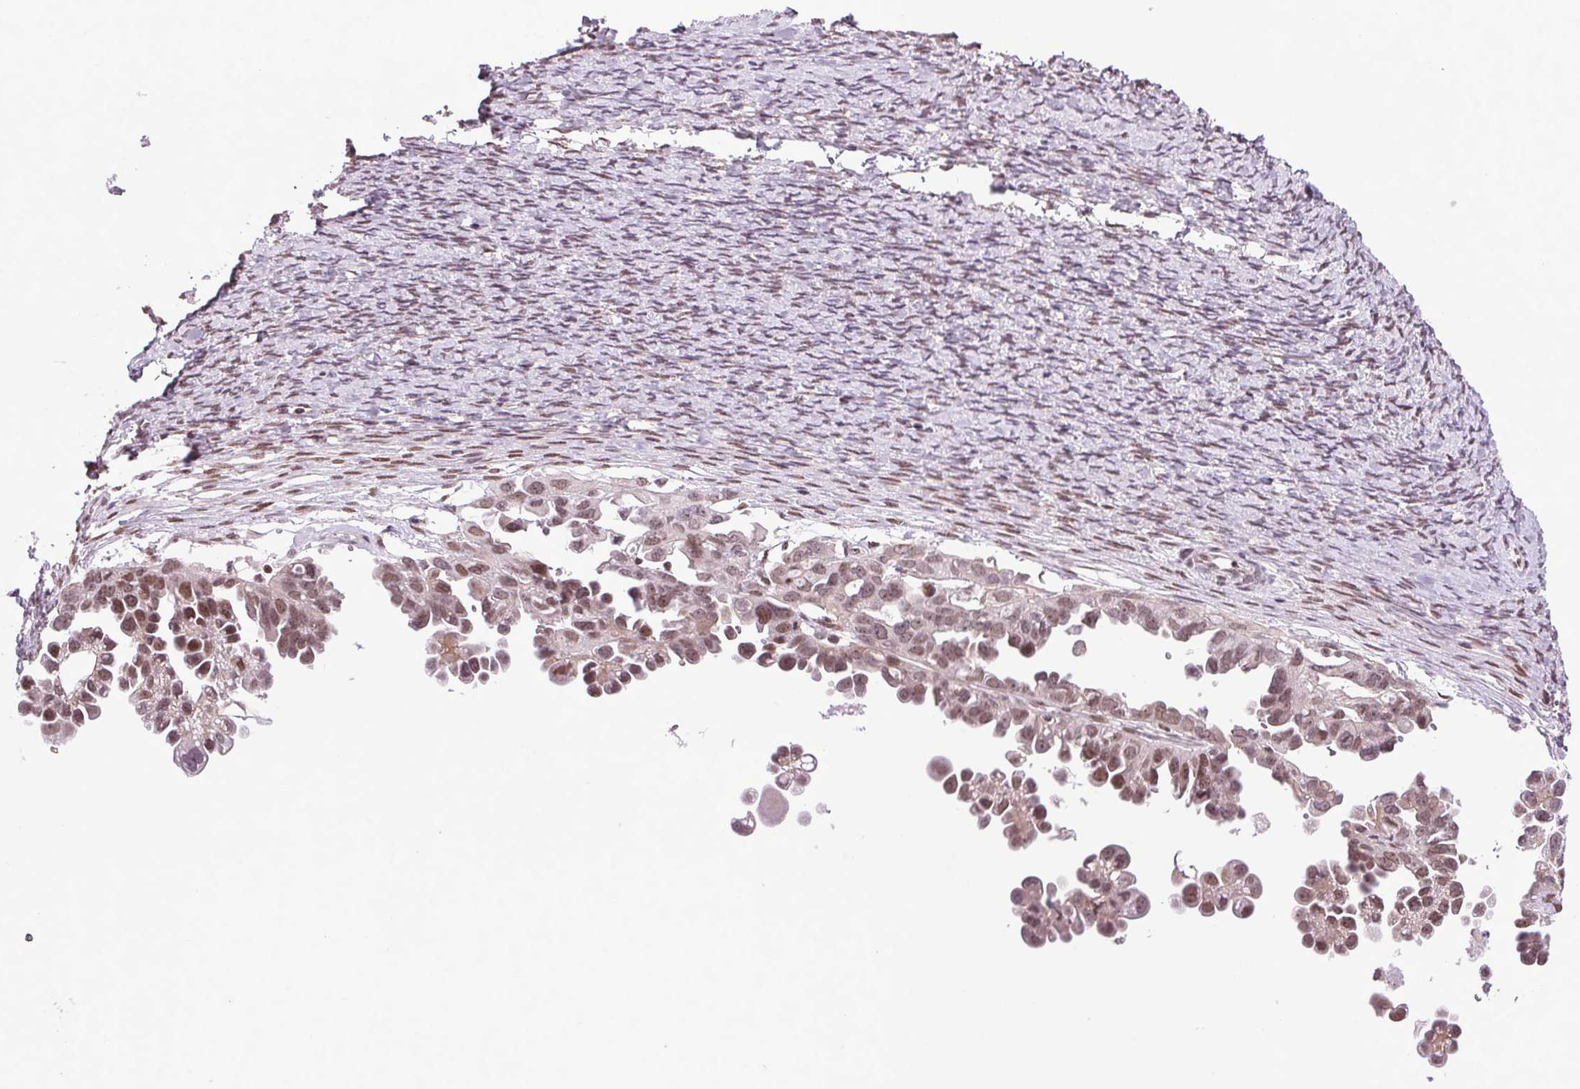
{"staining": {"intensity": "moderate", "quantity": "25%-75%", "location": "nuclear"}, "tissue": "endometrial cancer", "cell_type": "Tumor cells", "image_type": "cancer", "snomed": [{"axis": "morphology", "description": "Adenocarcinoma, NOS"}, {"axis": "topography", "description": "Endometrium"}], "caption": "Immunohistochemical staining of endometrial cancer shows medium levels of moderate nuclear protein expression in approximately 25%-75% of tumor cells.", "gene": "XPC", "patient": {"sex": "female", "age": 58}}